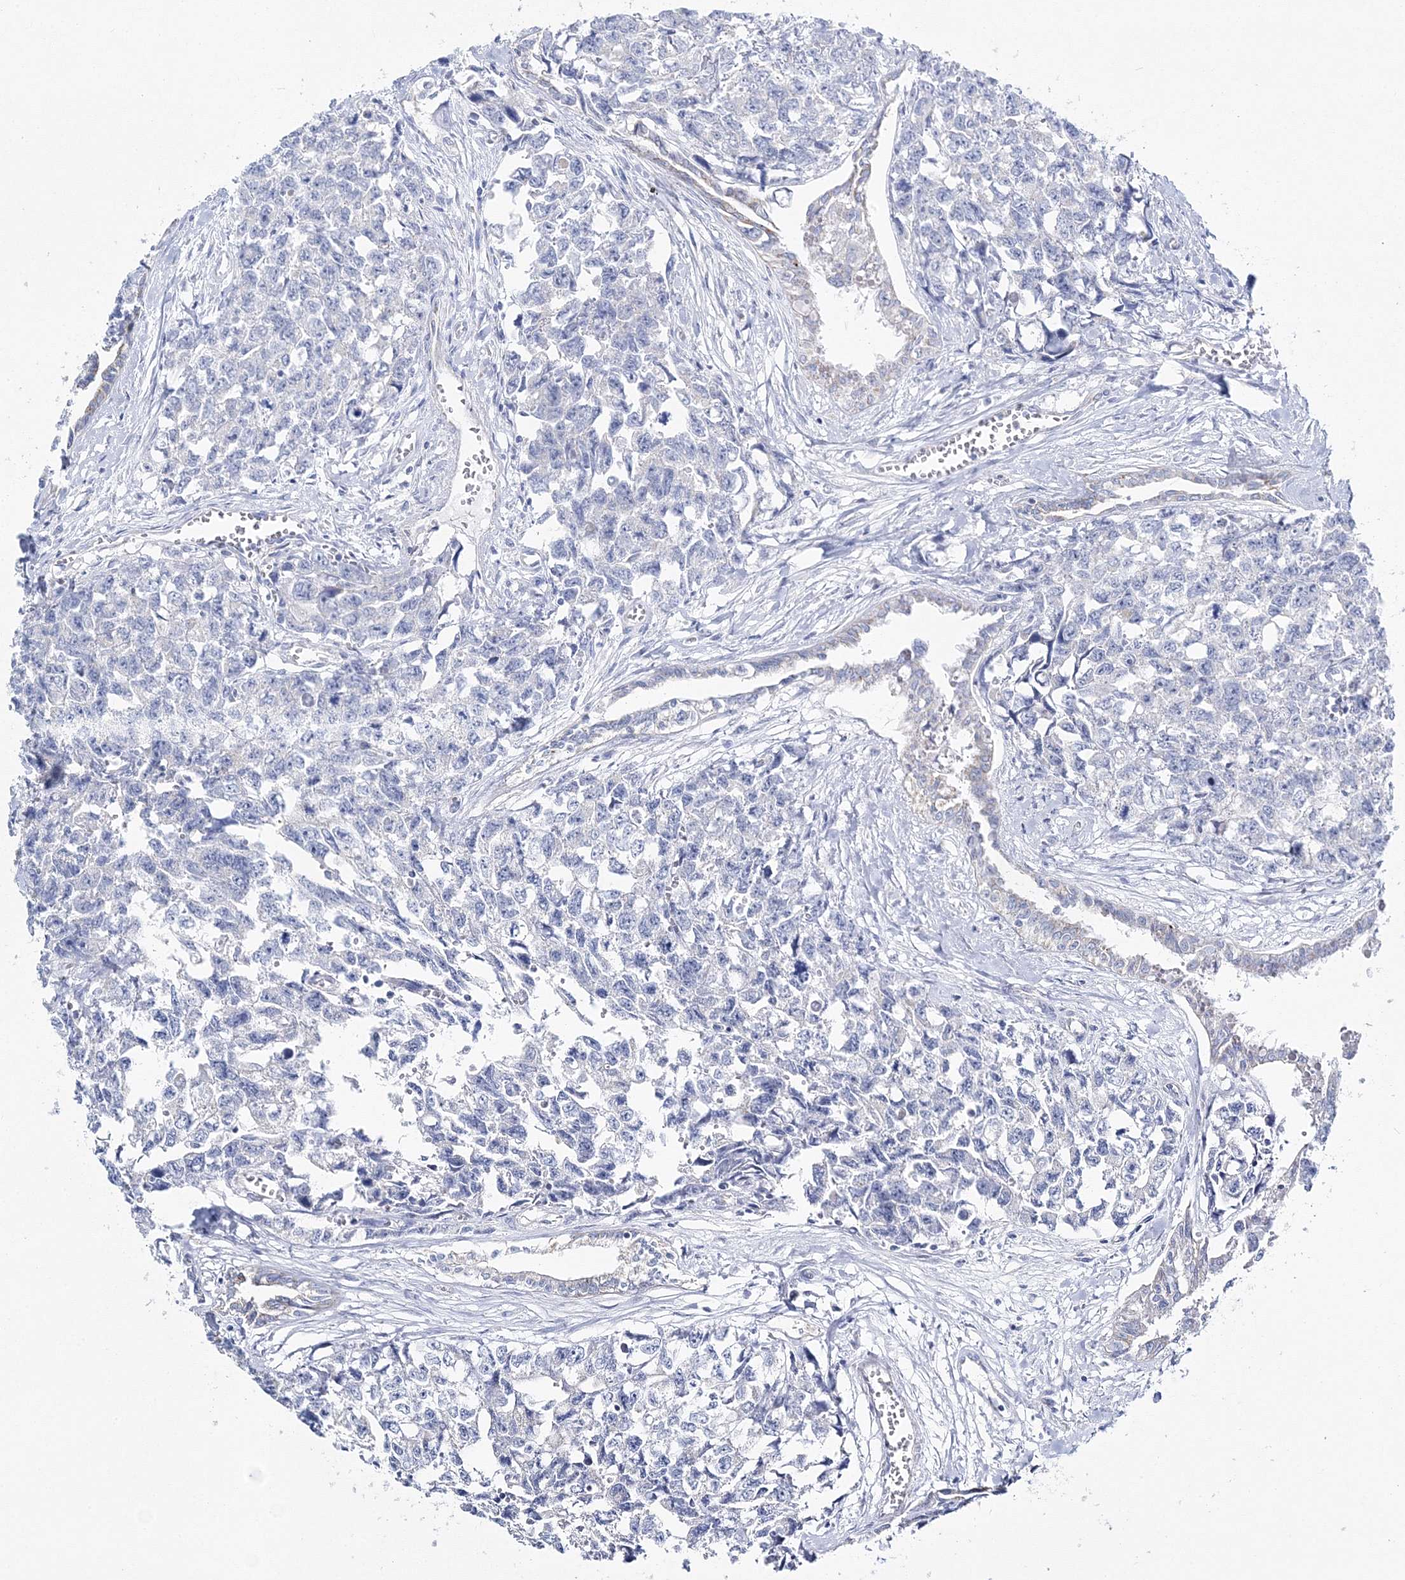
{"staining": {"intensity": "negative", "quantity": "none", "location": "none"}, "tissue": "testis cancer", "cell_type": "Tumor cells", "image_type": "cancer", "snomed": [{"axis": "morphology", "description": "Carcinoma, Embryonal, NOS"}, {"axis": "topography", "description": "Testis"}], "caption": "Immunohistochemical staining of human testis cancer demonstrates no significant positivity in tumor cells. (Brightfield microscopy of DAB (3,3'-diaminobenzidine) IHC at high magnification).", "gene": "HIBCH", "patient": {"sex": "male", "age": 31}}